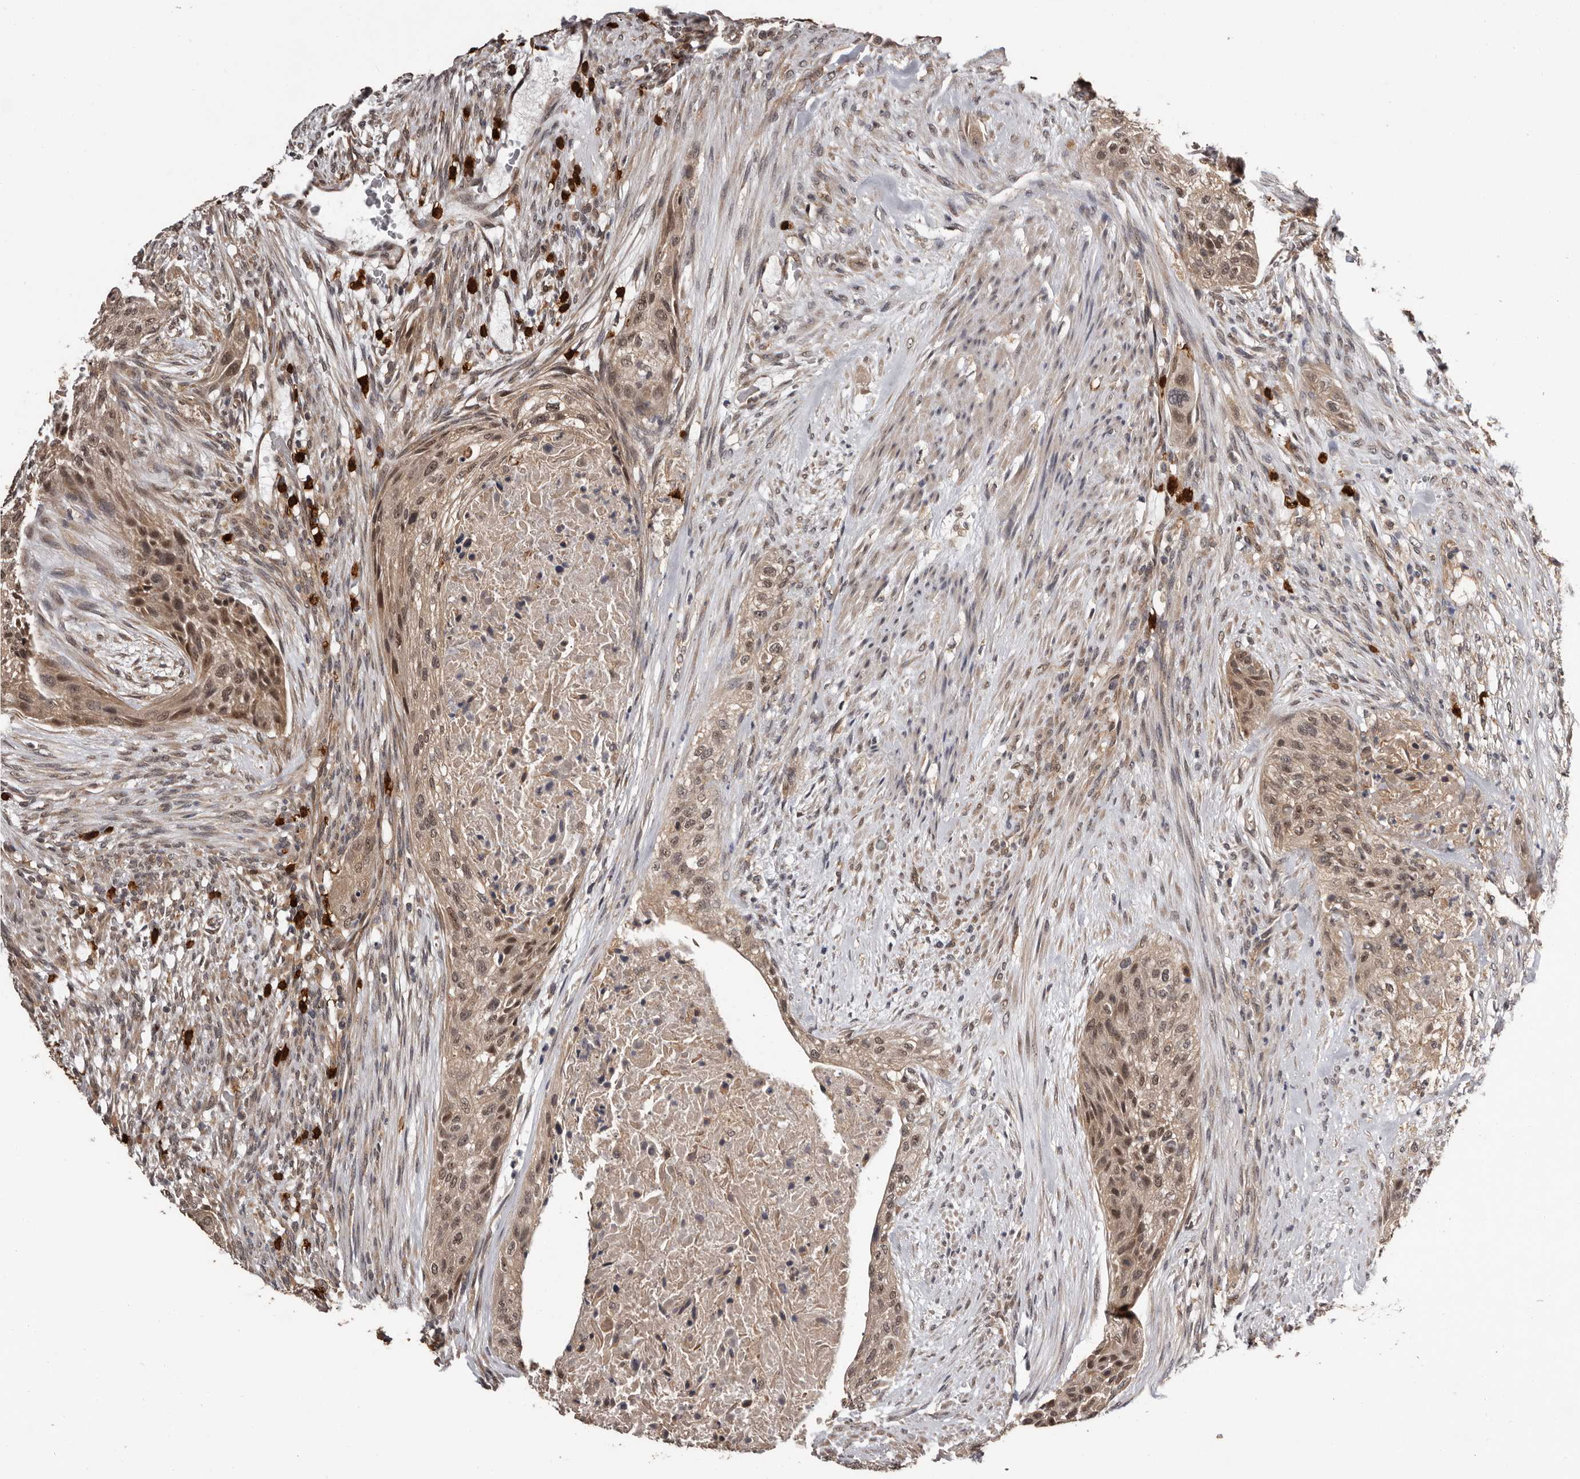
{"staining": {"intensity": "moderate", "quantity": ">75%", "location": "cytoplasmic/membranous,nuclear"}, "tissue": "urothelial cancer", "cell_type": "Tumor cells", "image_type": "cancer", "snomed": [{"axis": "morphology", "description": "Urothelial carcinoma, High grade"}, {"axis": "topography", "description": "Urinary bladder"}], "caption": "Human urothelial cancer stained with a protein marker shows moderate staining in tumor cells.", "gene": "VPS37A", "patient": {"sex": "male", "age": 35}}